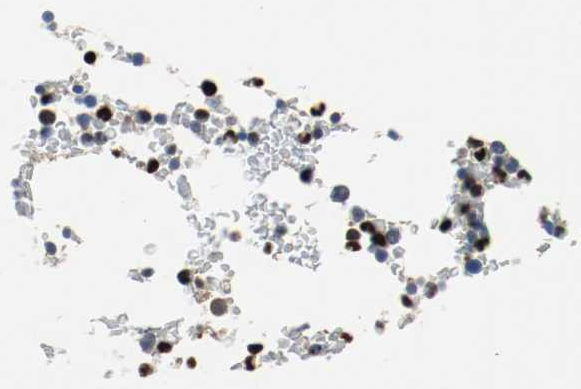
{"staining": {"intensity": "strong", "quantity": ">75%", "location": "nuclear"}, "tissue": "bone marrow", "cell_type": "Hematopoietic cells", "image_type": "normal", "snomed": [{"axis": "morphology", "description": "Normal tissue, NOS"}, {"axis": "topography", "description": "Bone marrow"}], "caption": "Brown immunohistochemical staining in unremarkable human bone marrow demonstrates strong nuclear expression in approximately >75% of hematopoietic cells.", "gene": "BLK", "patient": {"sex": "female", "age": 66}}